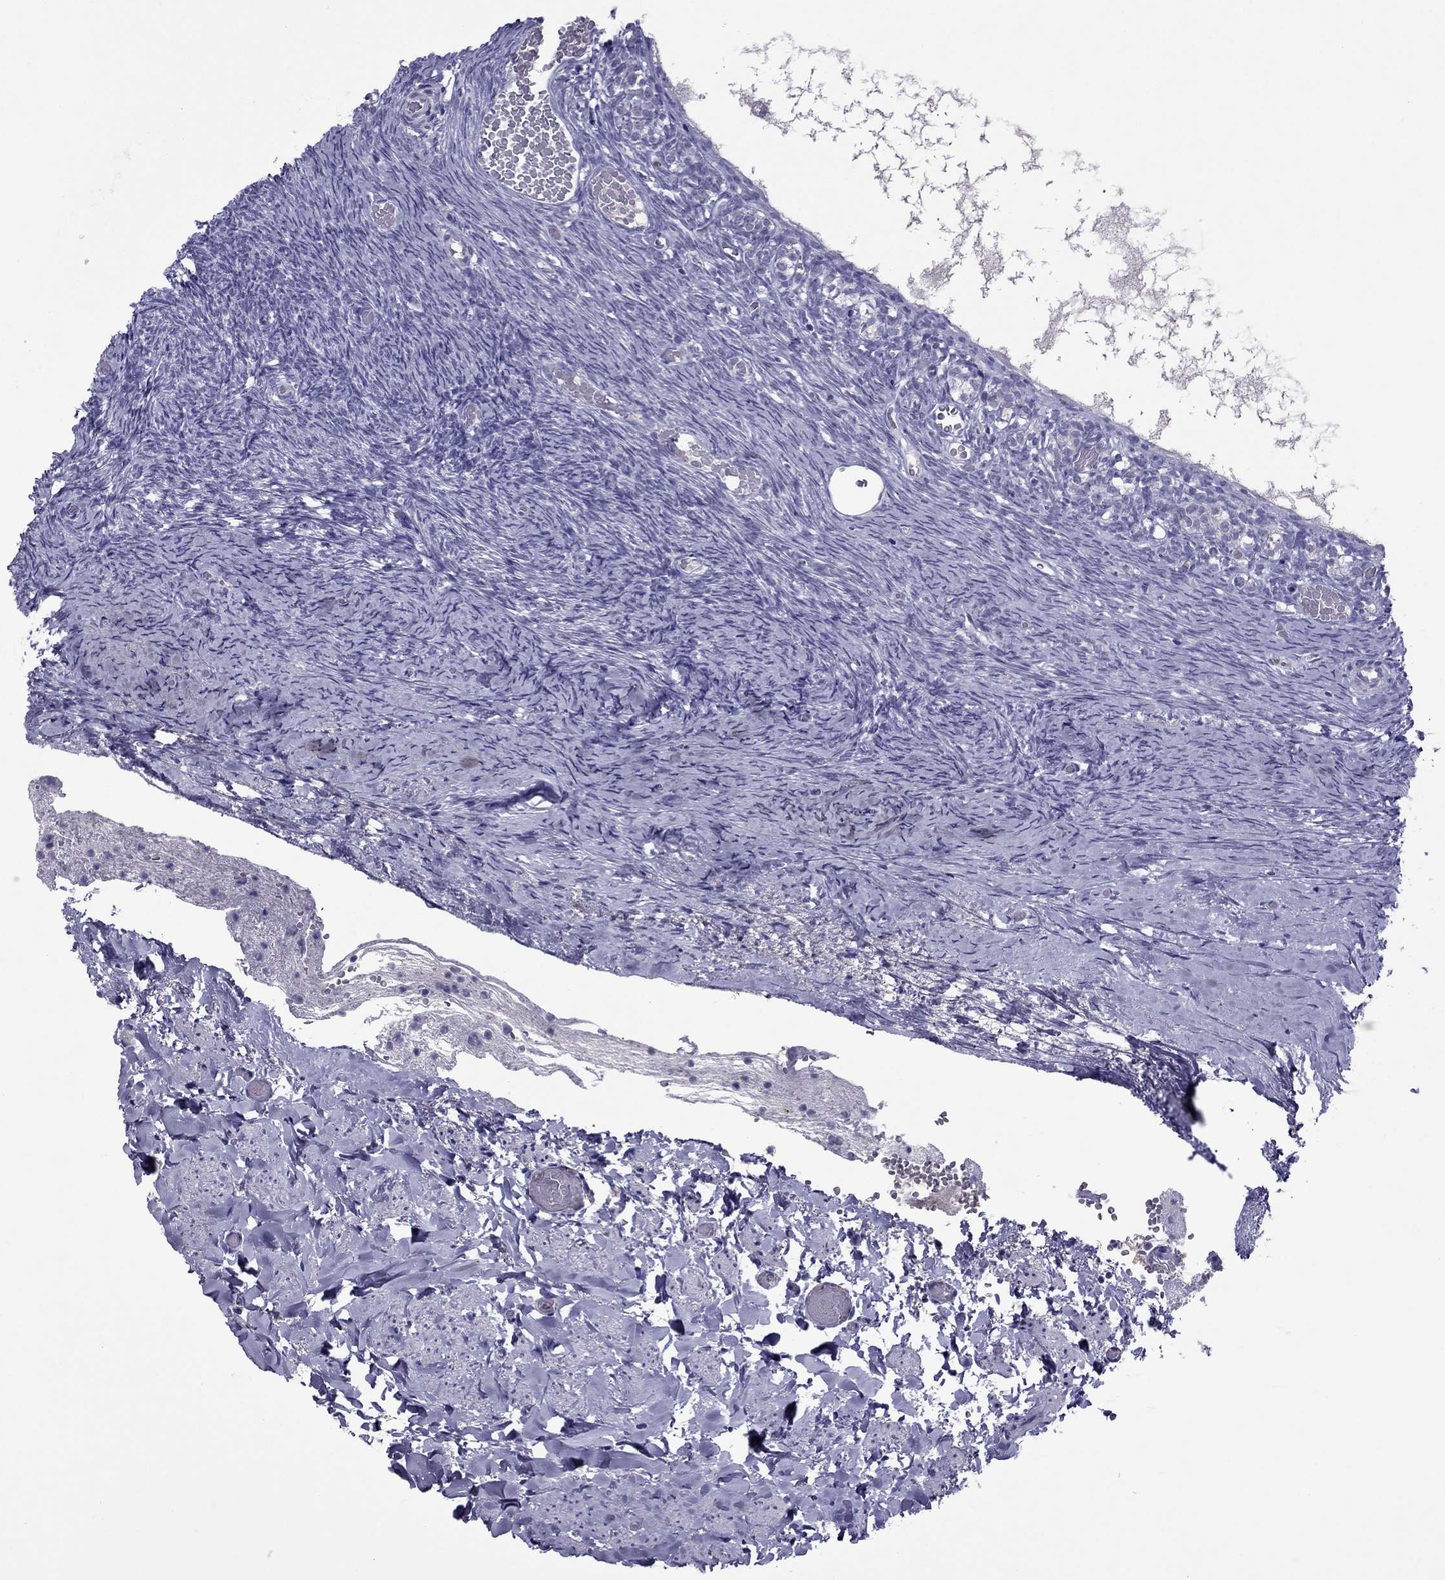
{"staining": {"intensity": "negative", "quantity": "none", "location": "none"}, "tissue": "ovary", "cell_type": "Follicle cells", "image_type": "normal", "snomed": [{"axis": "morphology", "description": "Normal tissue, NOS"}, {"axis": "topography", "description": "Ovary"}], "caption": "The image displays no staining of follicle cells in benign ovary.", "gene": "MYBPH", "patient": {"sex": "female", "age": 39}}